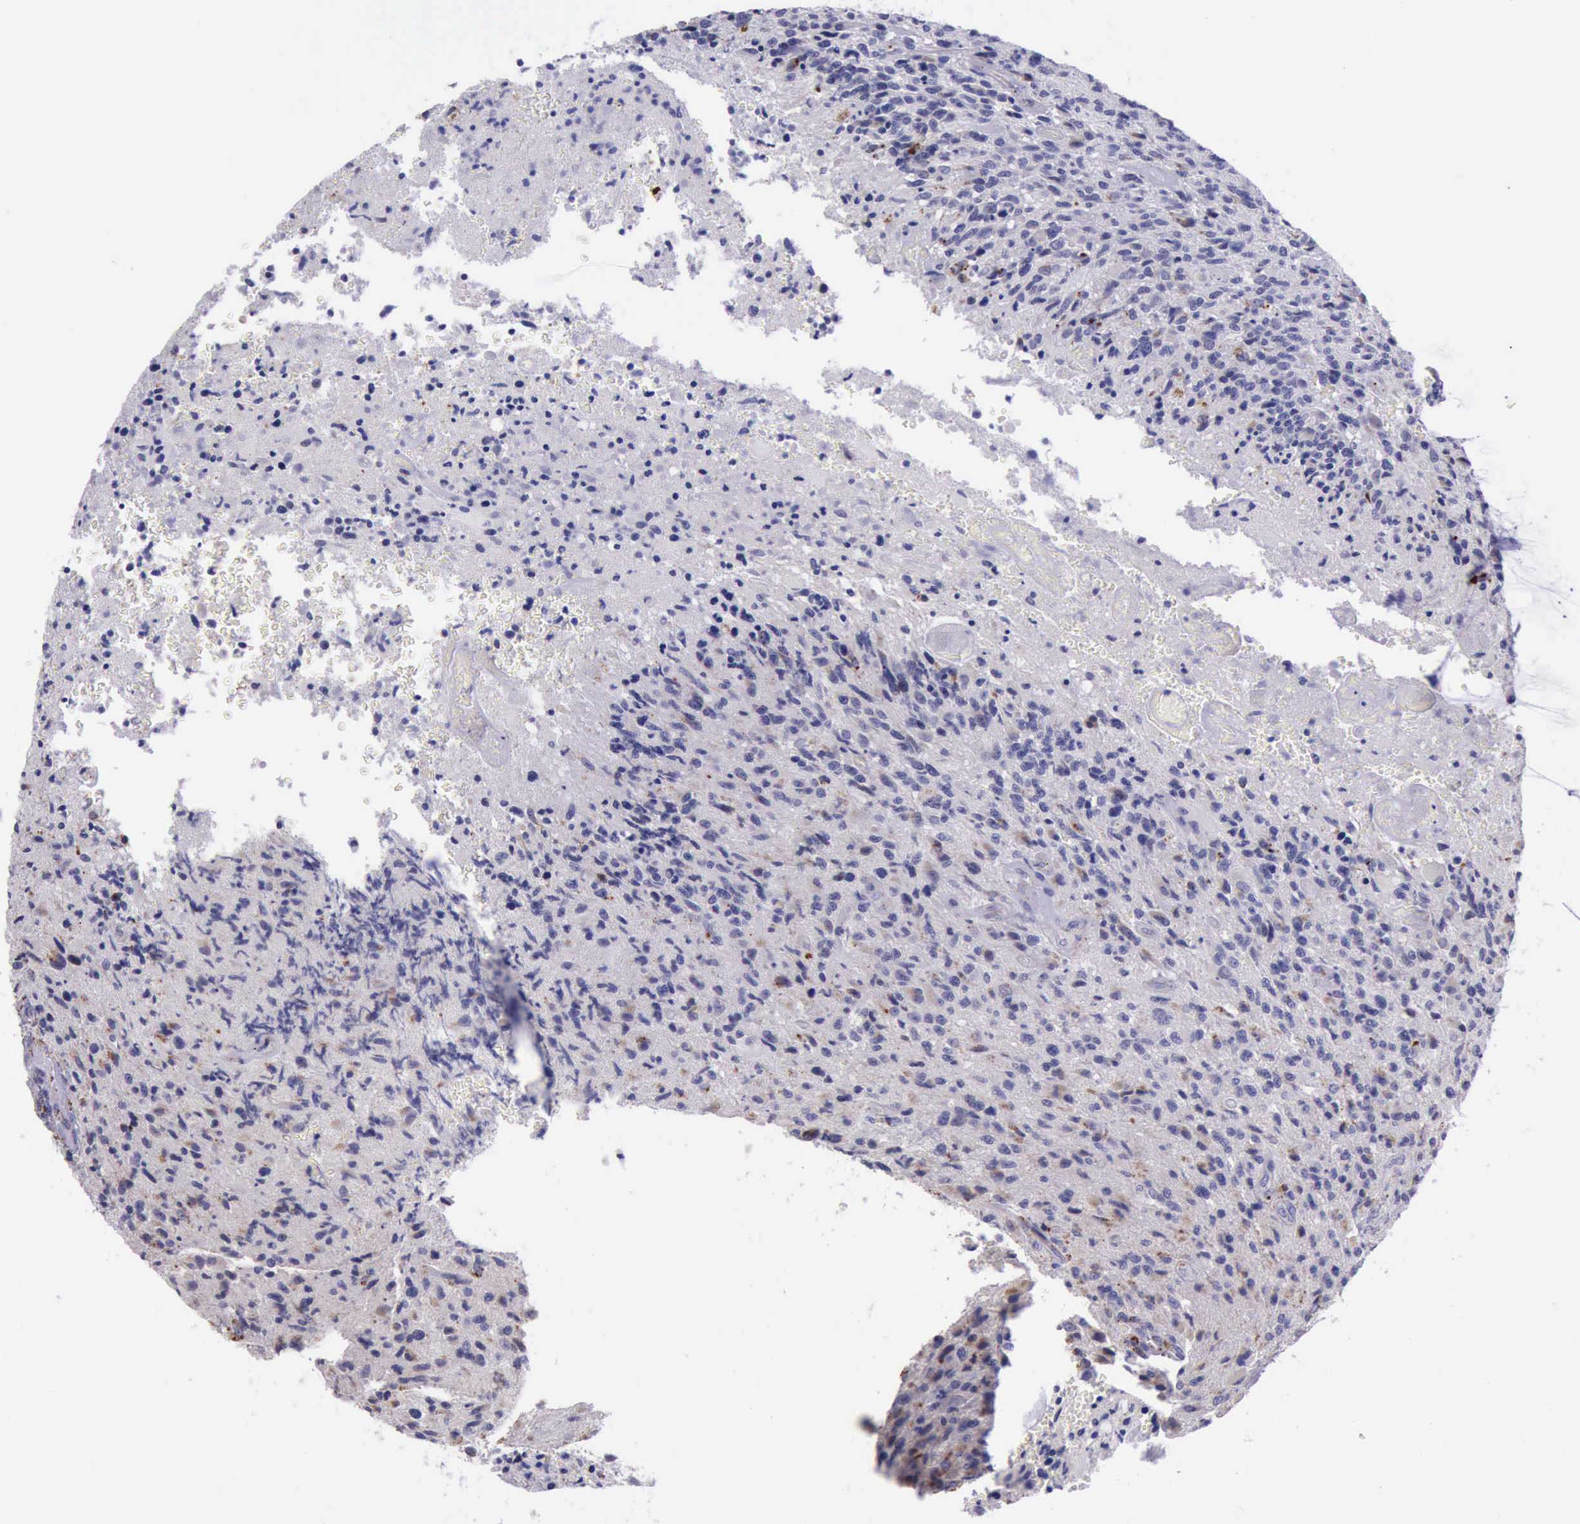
{"staining": {"intensity": "weak", "quantity": "<25%", "location": "cytoplasmic/membranous"}, "tissue": "glioma", "cell_type": "Tumor cells", "image_type": "cancer", "snomed": [{"axis": "morphology", "description": "Glioma, malignant, High grade"}, {"axis": "topography", "description": "Brain"}], "caption": "DAB (3,3'-diaminobenzidine) immunohistochemical staining of glioma demonstrates no significant expression in tumor cells.", "gene": "GLA", "patient": {"sex": "male", "age": 36}}